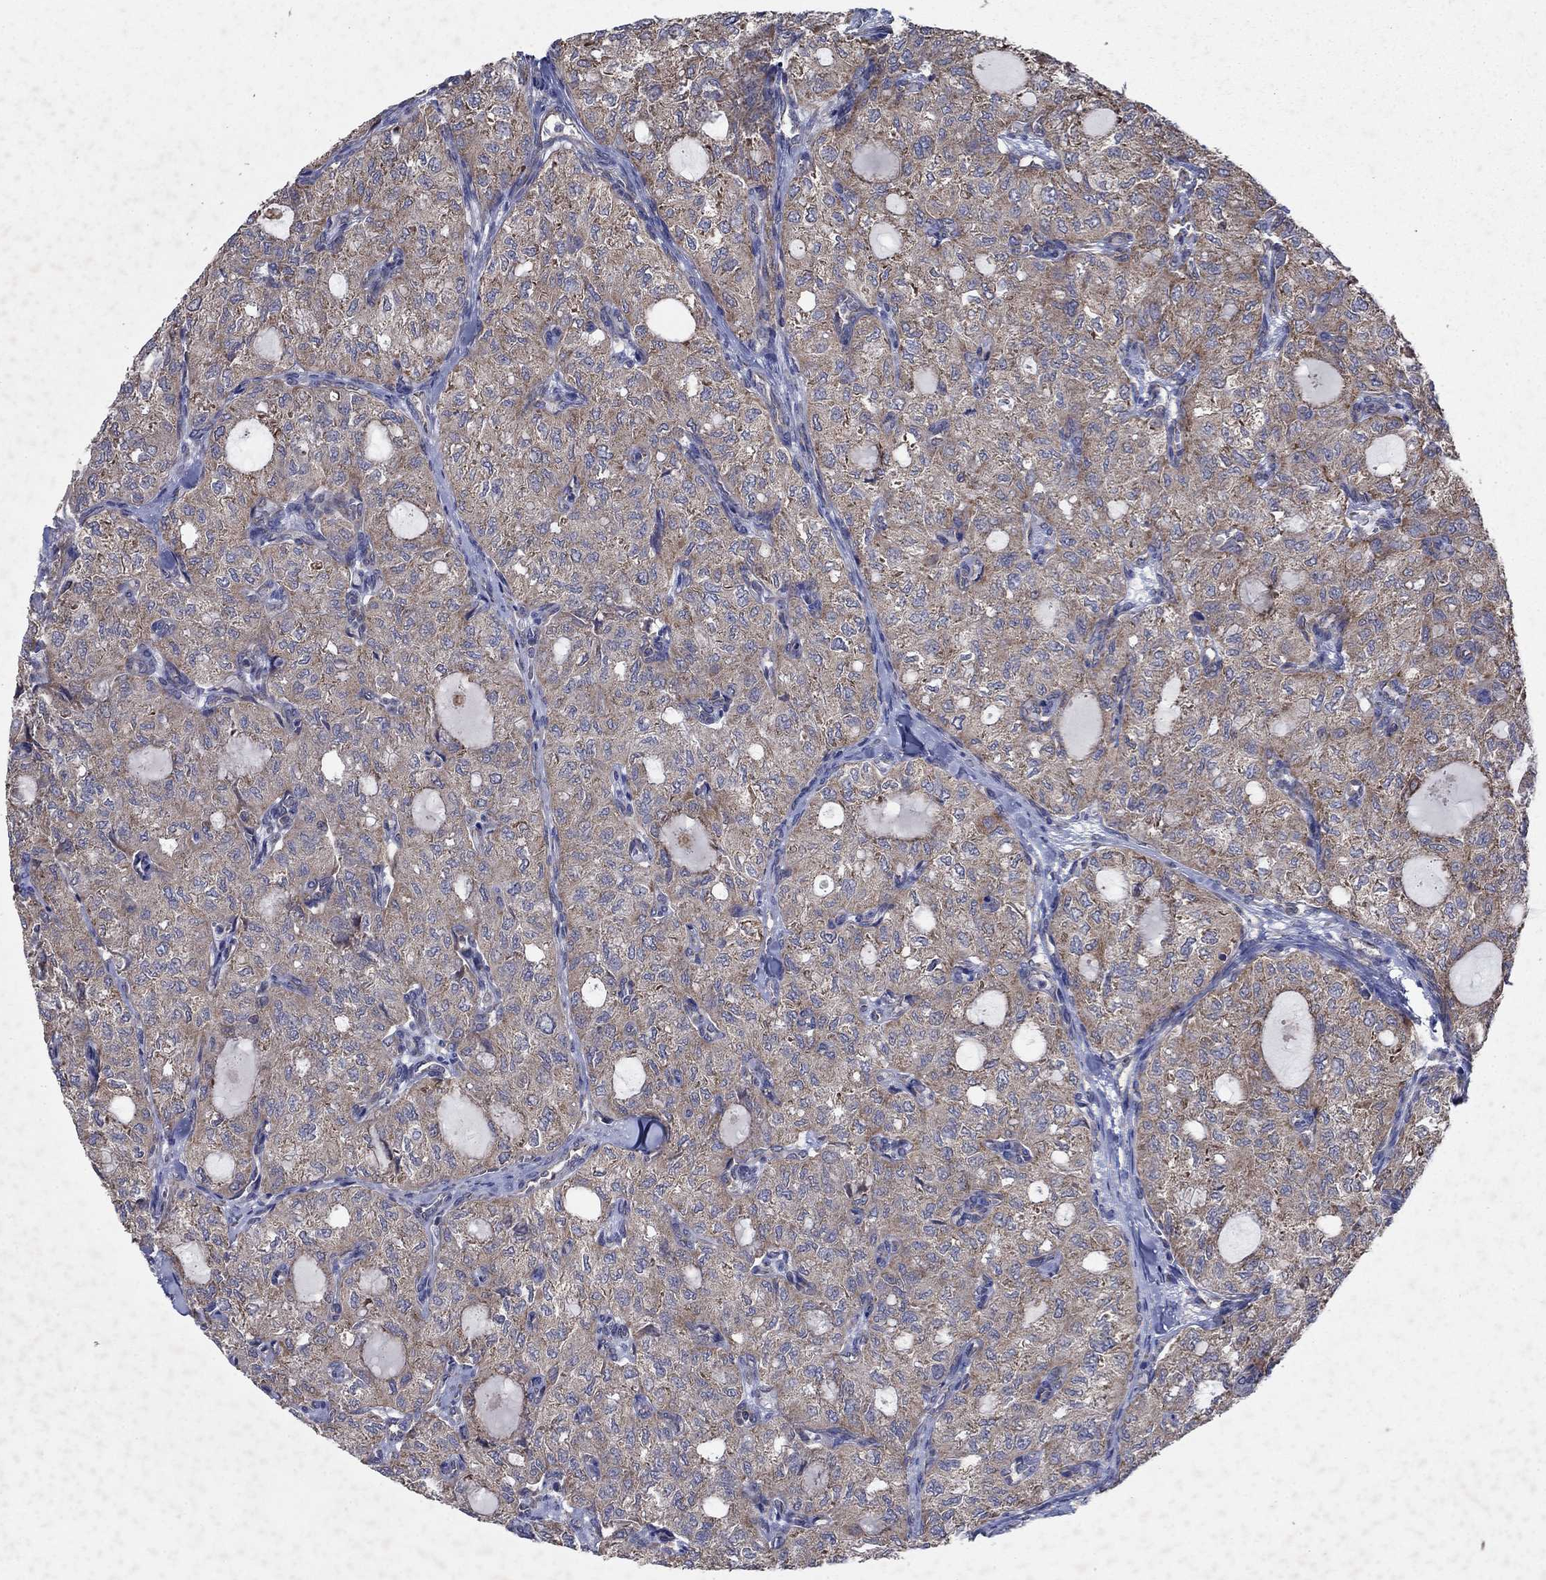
{"staining": {"intensity": "weak", "quantity": ">75%", "location": "cytoplasmic/membranous"}, "tissue": "thyroid cancer", "cell_type": "Tumor cells", "image_type": "cancer", "snomed": [{"axis": "morphology", "description": "Follicular adenoma carcinoma, NOS"}, {"axis": "topography", "description": "Thyroid gland"}], "caption": "Immunohistochemistry (IHC) (DAB (3,3'-diaminobenzidine)) staining of human thyroid follicular adenoma carcinoma demonstrates weak cytoplasmic/membranous protein positivity in about >75% of tumor cells.", "gene": "NCEH1", "patient": {"sex": "male", "age": 75}}